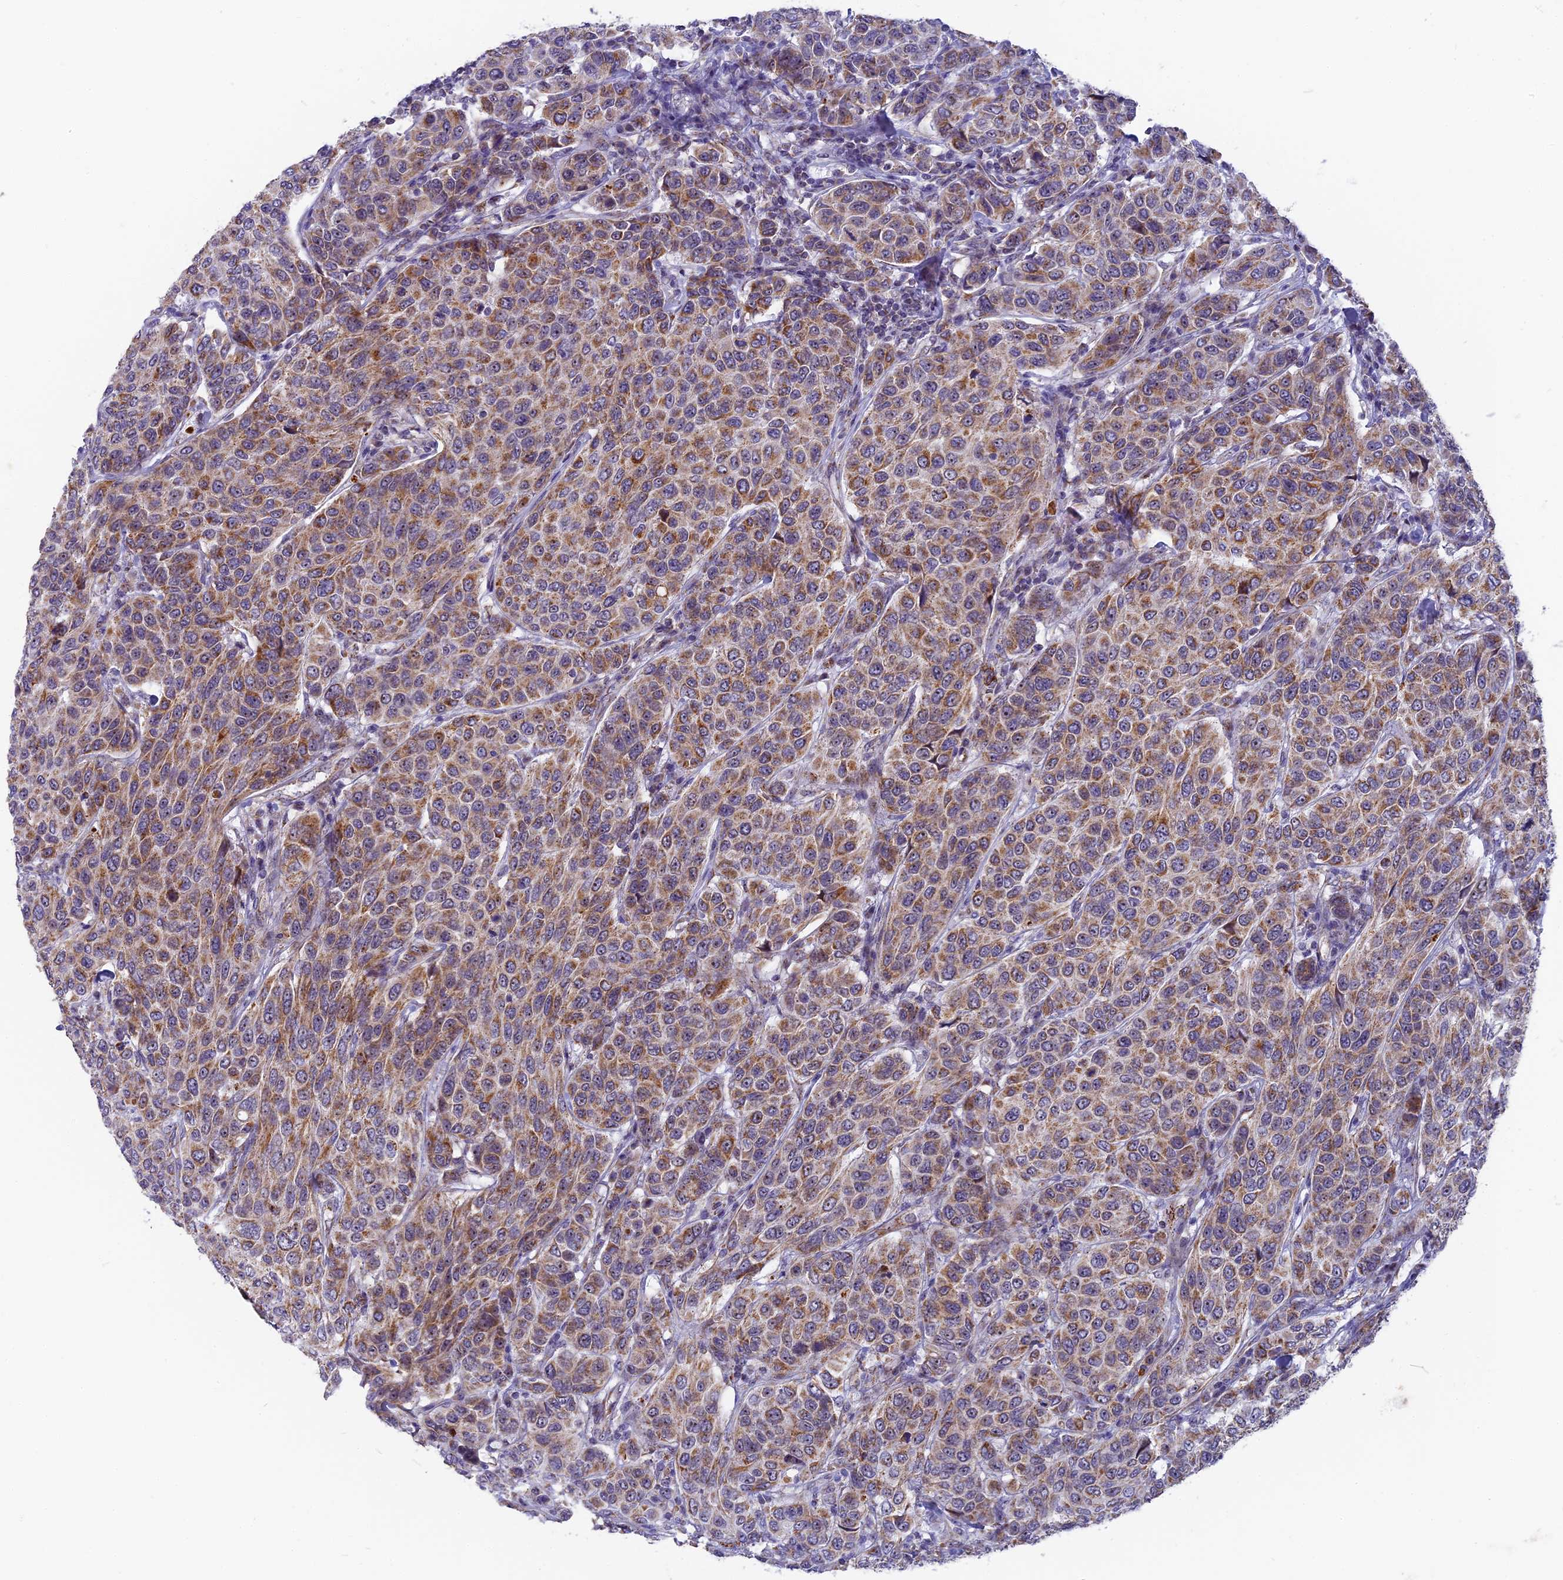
{"staining": {"intensity": "moderate", "quantity": ">75%", "location": "cytoplasmic/membranous"}, "tissue": "breast cancer", "cell_type": "Tumor cells", "image_type": "cancer", "snomed": [{"axis": "morphology", "description": "Duct carcinoma"}, {"axis": "topography", "description": "Breast"}], "caption": "A medium amount of moderate cytoplasmic/membranous expression is identified in approximately >75% of tumor cells in breast cancer (invasive ductal carcinoma) tissue. (DAB (3,3'-diaminobenzidine) = brown stain, brightfield microscopy at high magnification).", "gene": "DTWD1", "patient": {"sex": "female", "age": 55}}